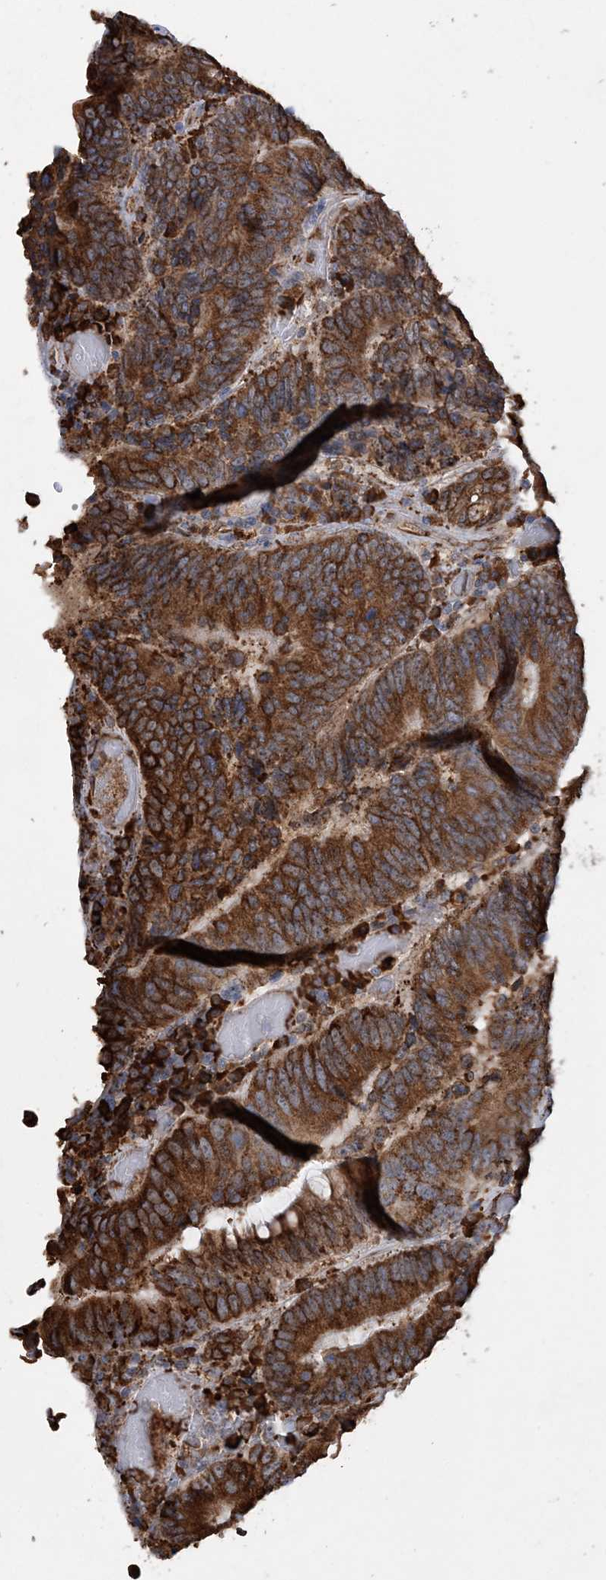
{"staining": {"intensity": "strong", "quantity": ">75%", "location": "cytoplasmic/membranous"}, "tissue": "colorectal cancer", "cell_type": "Tumor cells", "image_type": "cancer", "snomed": [{"axis": "morphology", "description": "Adenocarcinoma, NOS"}, {"axis": "topography", "description": "Colon"}], "caption": "Immunohistochemical staining of human colorectal cancer exhibits high levels of strong cytoplasmic/membranous protein staining in approximately >75% of tumor cells.", "gene": "WDR12", "patient": {"sex": "female", "age": 78}}